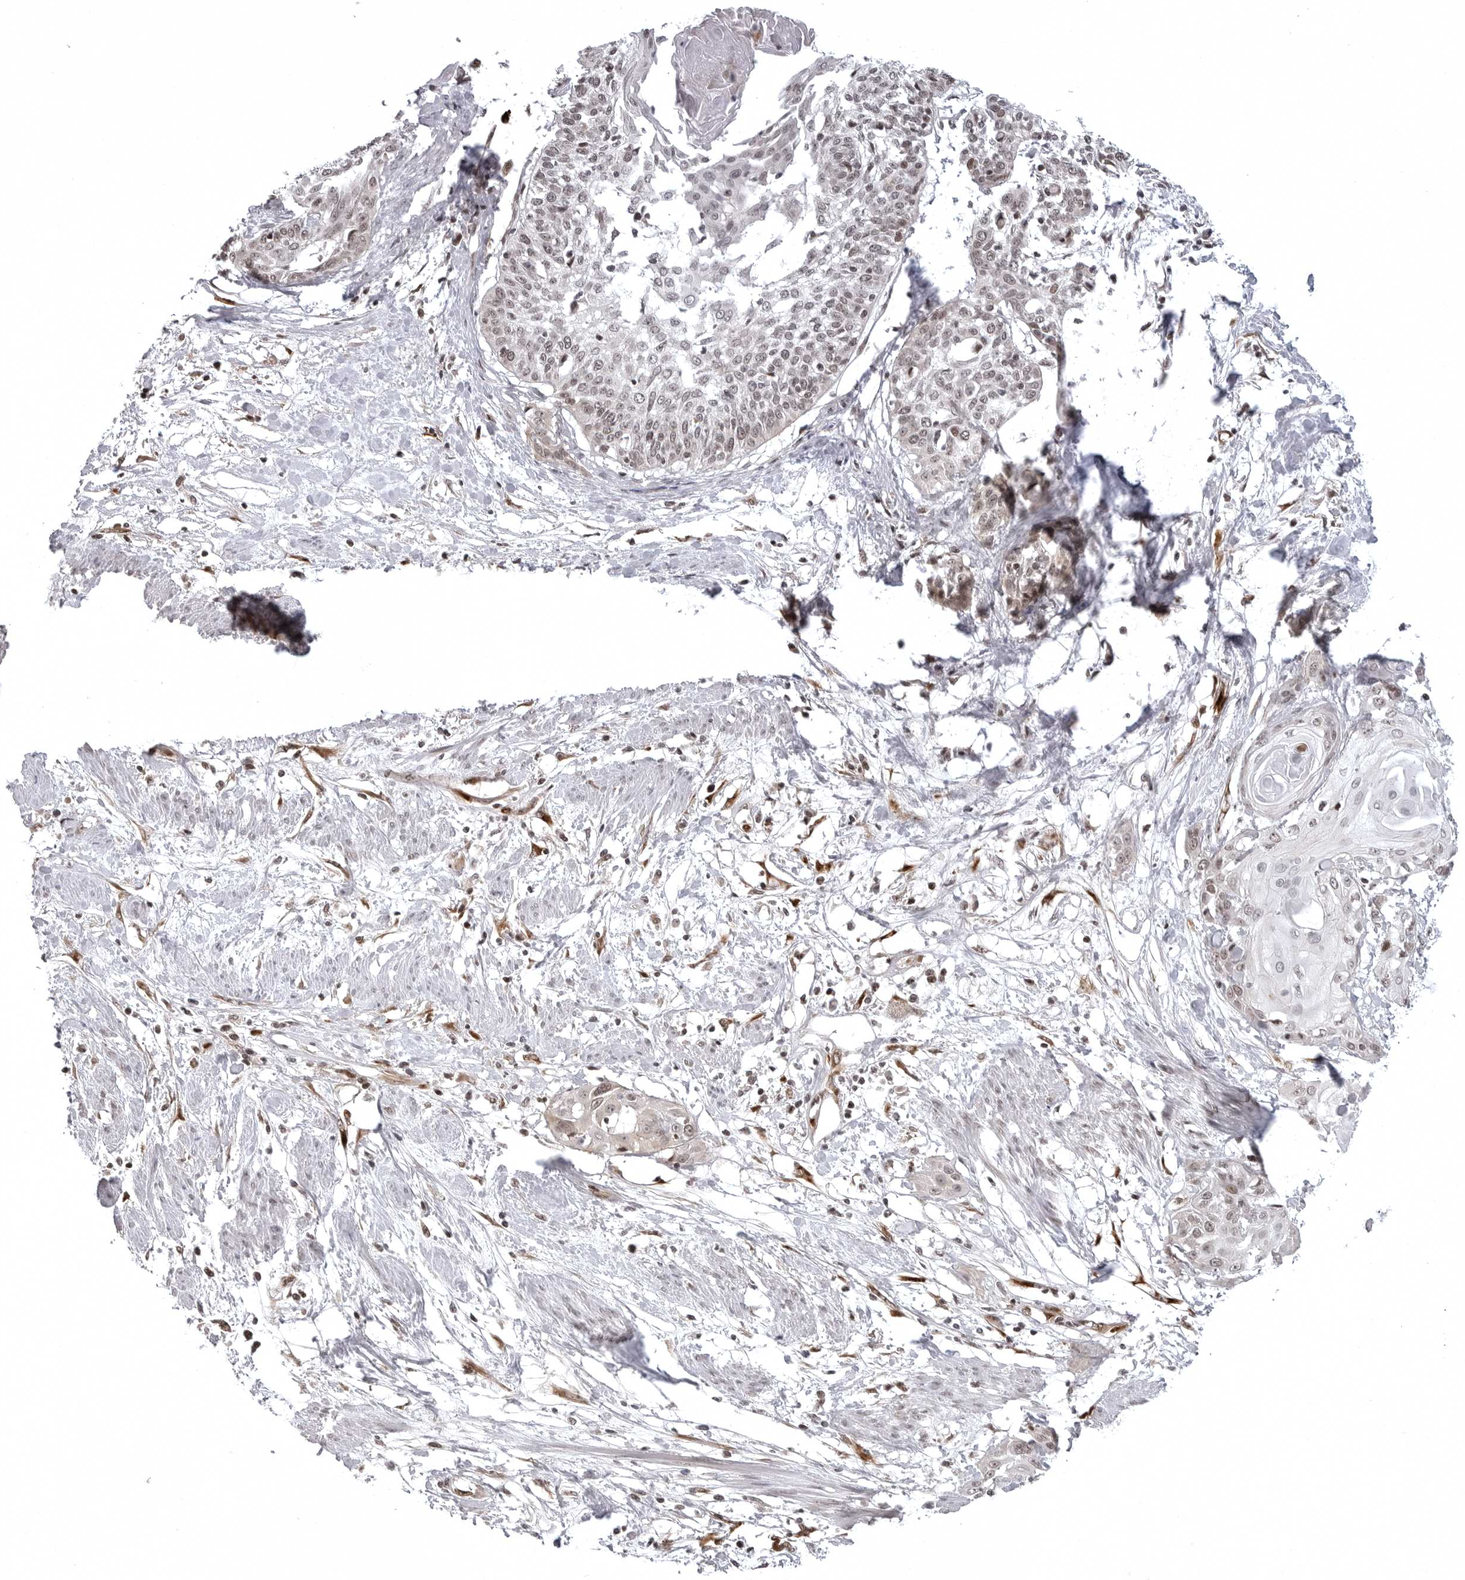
{"staining": {"intensity": "weak", "quantity": ">75%", "location": "nuclear"}, "tissue": "cervical cancer", "cell_type": "Tumor cells", "image_type": "cancer", "snomed": [{"axis": "morphology", "description": "Squamous cell carcinoma, NOS"}, {"axis": "topography", "description": "Cervix"}], "caption": "DAB immunohistochemical staining of human cervical squamous cell carcinoma displays weak nuclear protein staining in about >75% of tumor cells.", "gene": "PHF3", "patient": {"sex": "female", "age": 57}}